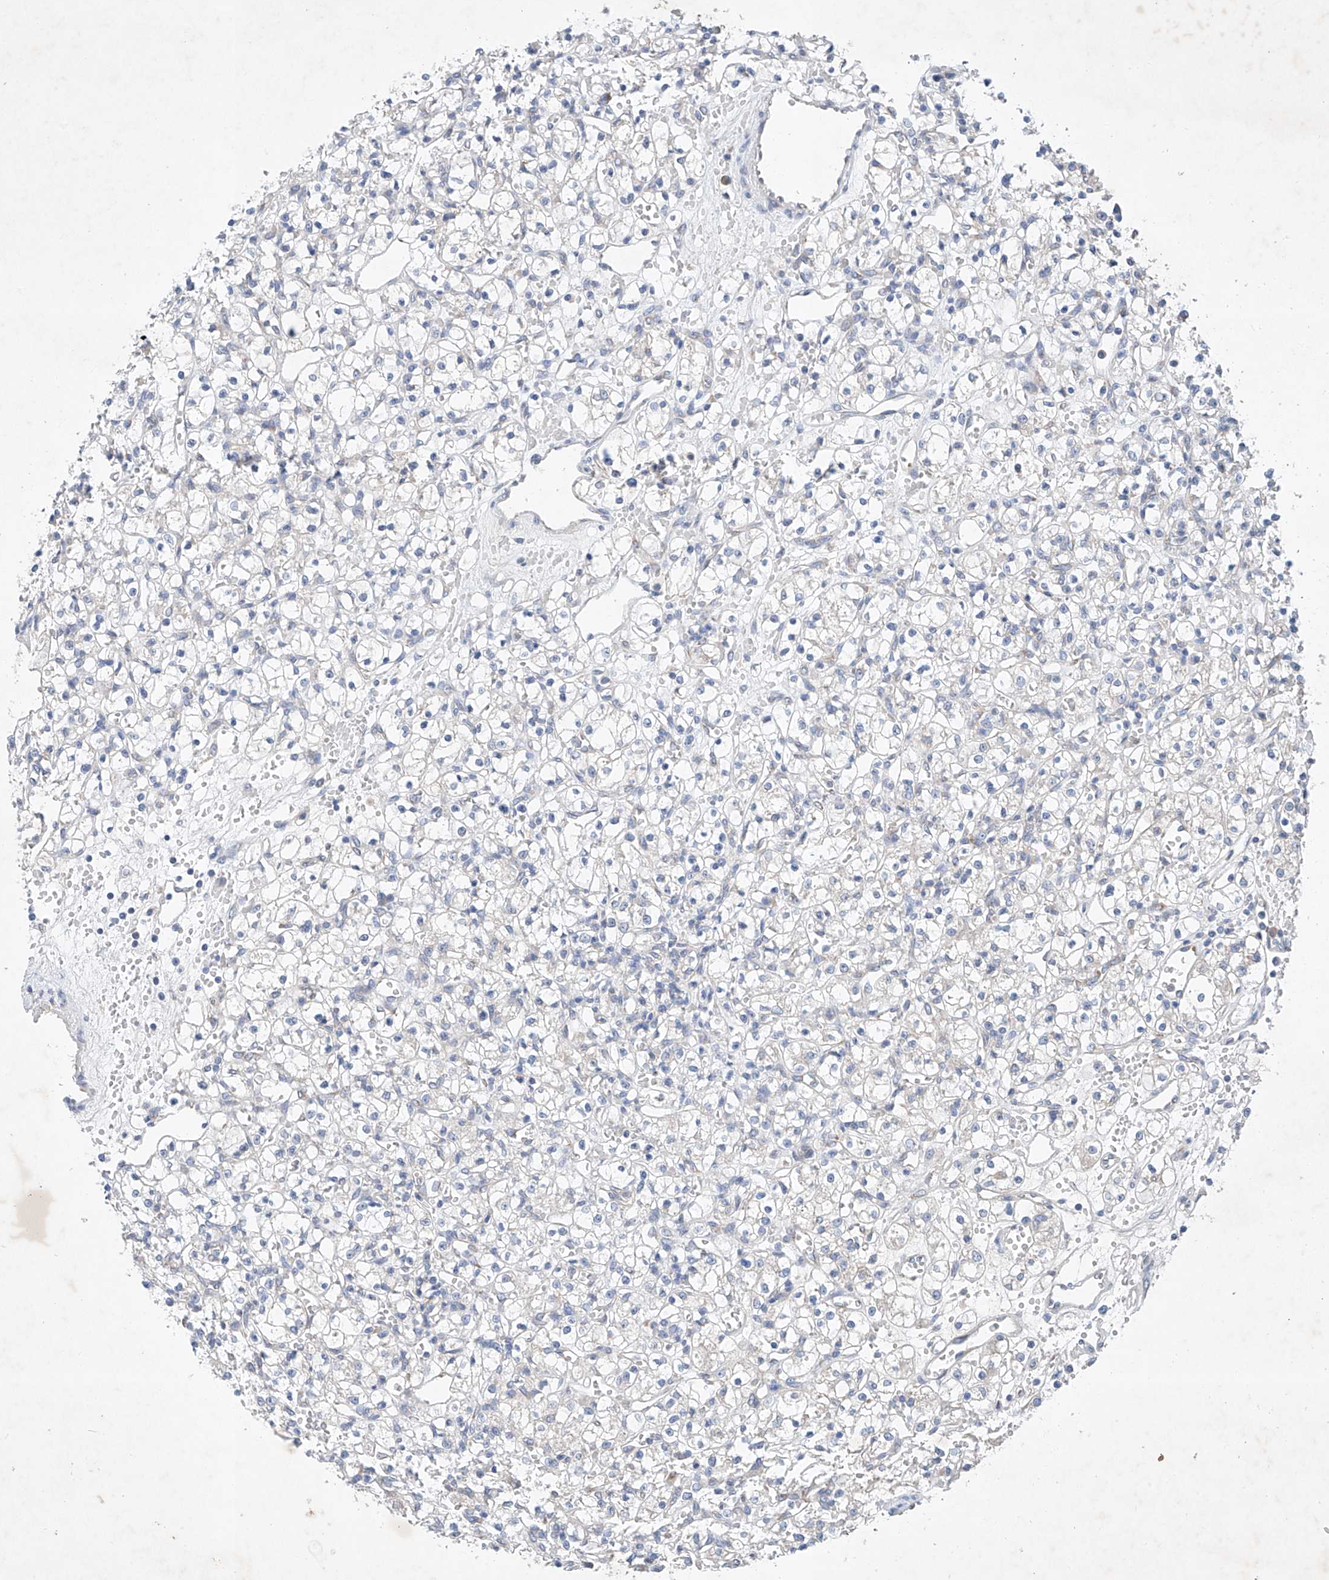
{"staining": {"intensity": "negative", "quantity": "none", "location": "none"}, "tissue": "renal cancer", "cell_type": "Tumor cells", "image_type": "cancer", "snomed": [{"axis": "morphology", "description": "Adenocarcinoma, NOS"}, {"axis": "topography", "description": "Kidney"}], "caption": "This is an immunohistochemistry histopathology image of human renal adenocarcinoma. There is no expression in tumor cells.", "gene": "FASTK", "patient": {"sex": "female", "age": 59}}